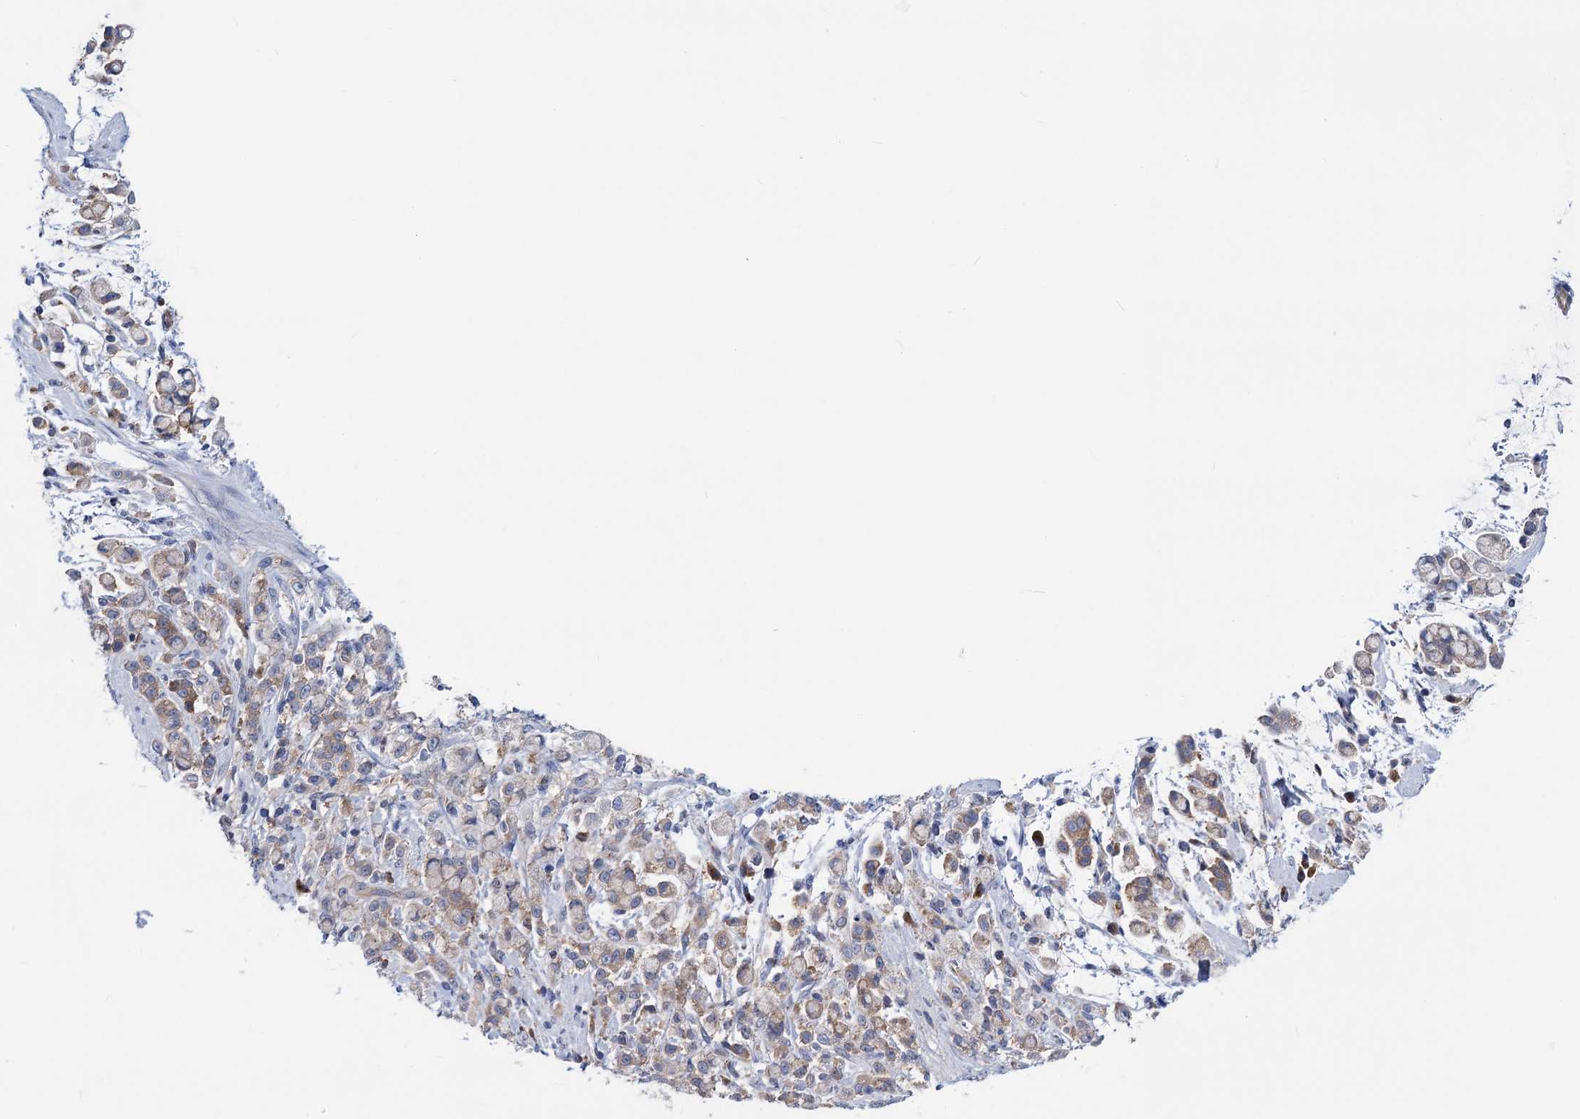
{"staining": {"intensity": "weak", "quantity": ">75%", "location": "cytoplasmic/membranous"}, "tissue": "stomach cancer", "cell_type": "Tumor cells", "image_type": "cancer", "snomed": [{"axis": "morphology", "description": "Adenocarcinoma, NOS"}, {"axis": "topography", "description": "Stomach"}], "caption": "Immunohistochemical staining of human adenocarcinoma (stomach) exhibits low levels of weak cytoplasmic/membranous positivity in approximately >75% of tumor cells.", "gene": "ZNRD2", "patient": {"sex": "female", "age": 60}}